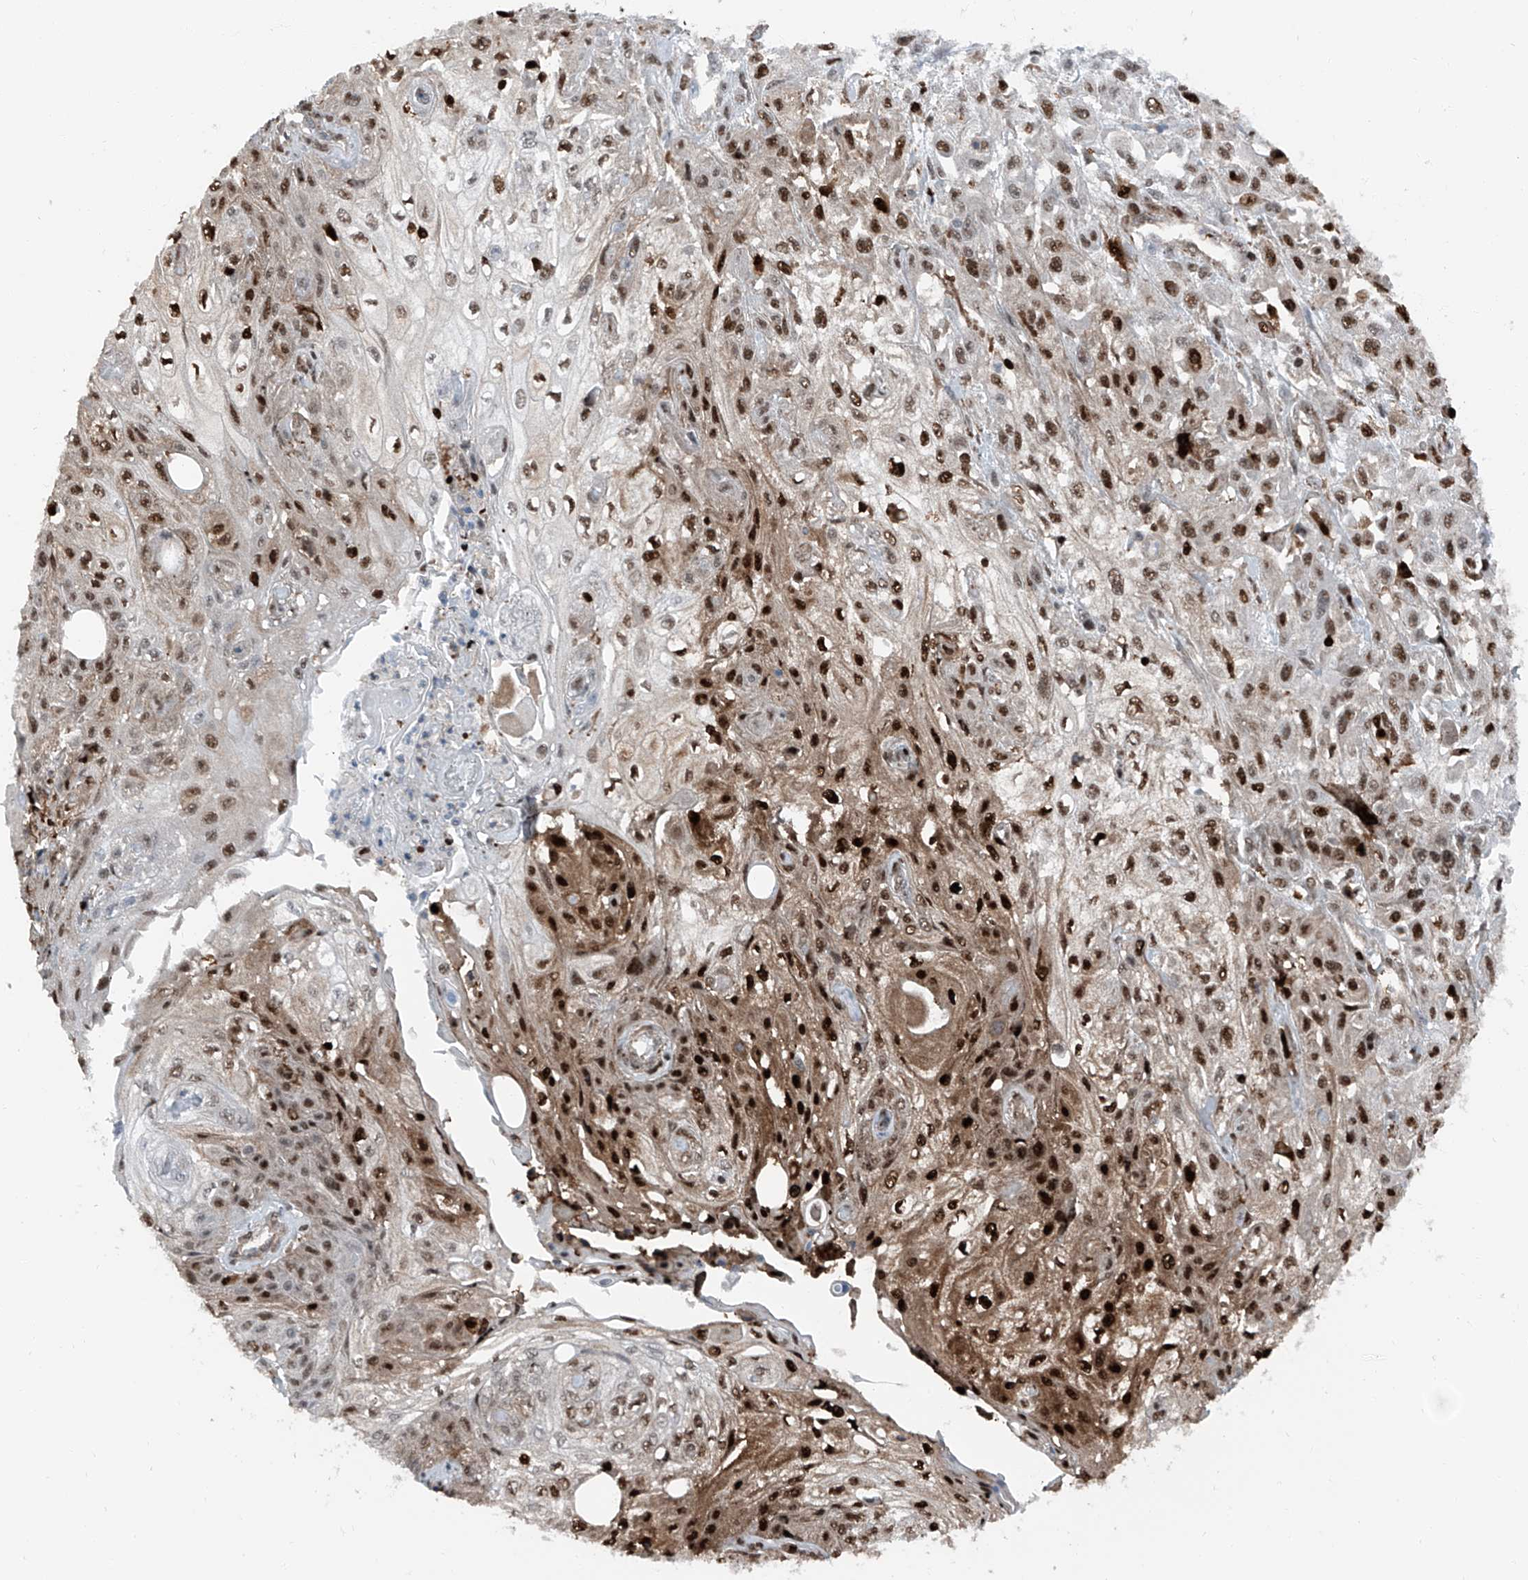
{"staining": {"intensity": "strong", "quantity": ">75%", "location": "nuclear"}, "tissue": "skin cancer", "cell_type": "Tumor cells", "image_type": "cancer", "snomed": [{"axis": "morphology", "description": "Squamous cell carcinoma, NOS"}, {"axis": "morphology", "description": "Squamous cell carcinoma, metastatic, NOS"}, {"axis": "topography", "description": "Skin"}, {"axis": "topography", "description": "Lymph node"}], "caption": "This micrograph demonstrates IHC staining of skin squamous cell carcinoma, with high strong nuclear positivity in about >75% of tumor cells.", "gene": "PSMB10", "patient": {"sex": "male", "age": 75}}